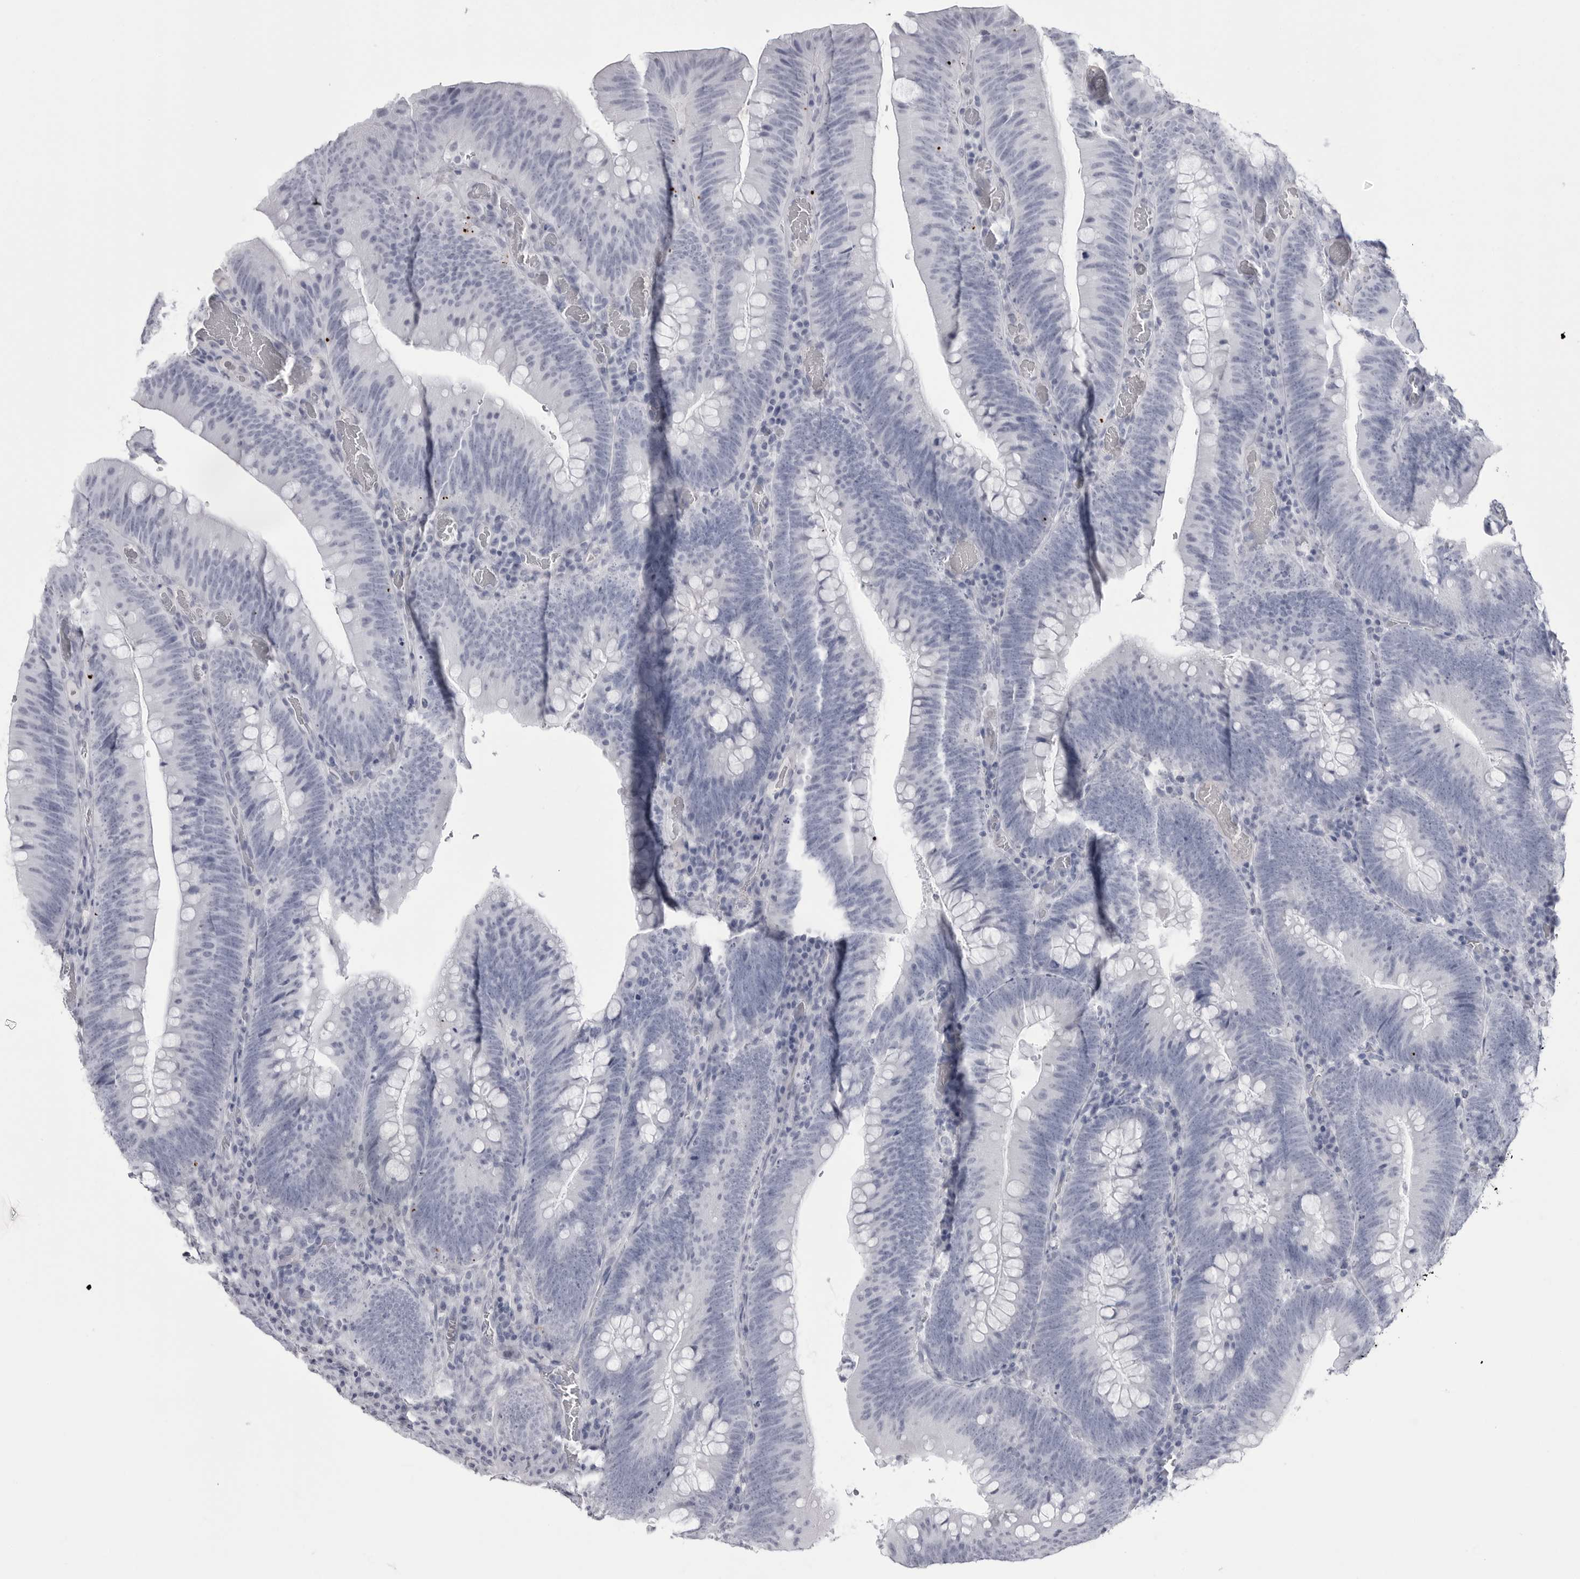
{"staining": {"intensity": "negative", "quantity": "none", "location": "none"}, "tissue": "colorectal cancer", "cell_type": "Tumor cells", "image_type": "cancer", "snomed": [{"axis": "morphology", "description": "Normal tissue, NOS"}, {"axis": "topography", "description": "Colon"}], "caption": "Histopathology image shows no significant protein expression in tumor cells of colorectal cancer.", "gene": "COL26A1", "patient": {"sex": "female", "age": 82}}